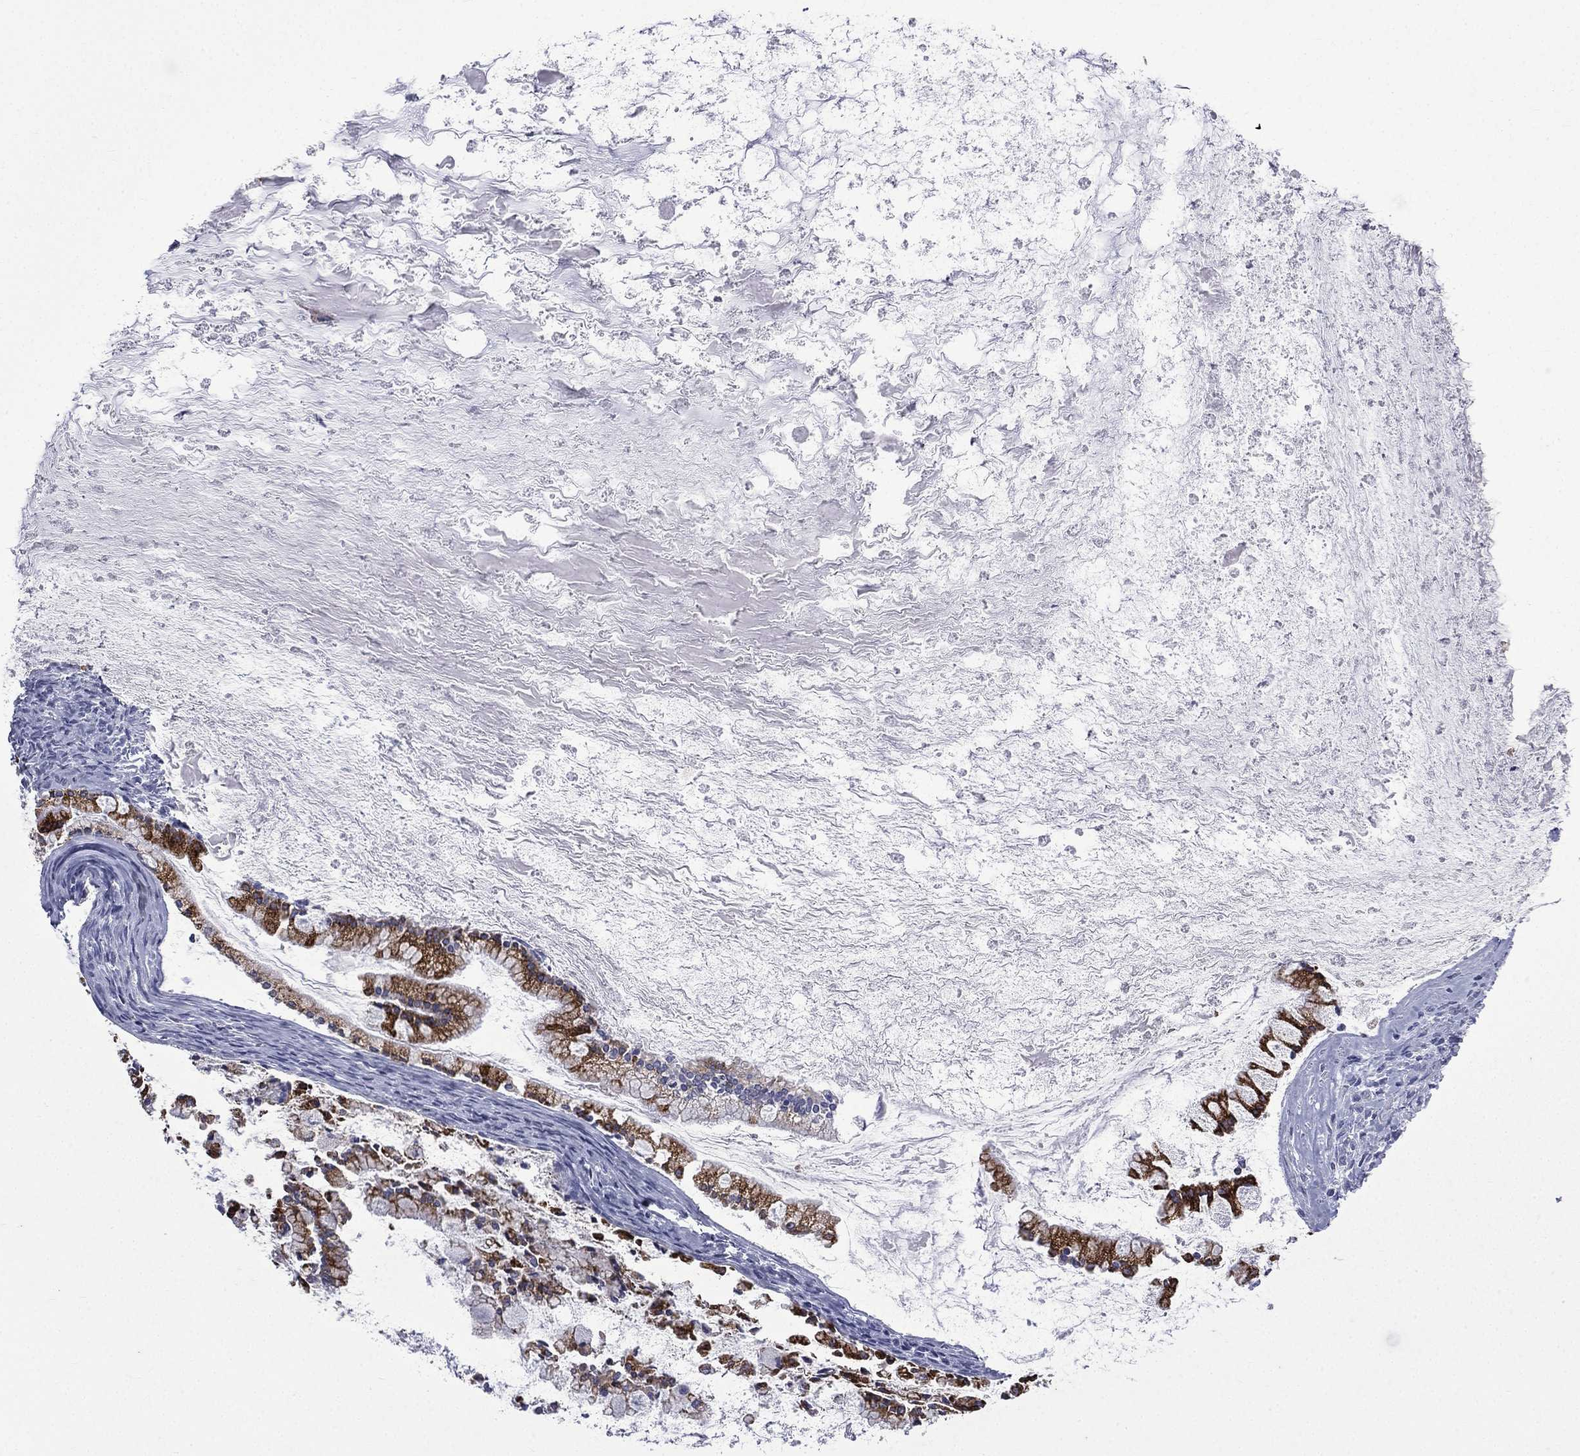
{"staining": {"intensity": "strong", "quantity": "25%-75%", "location": "cytoplasmic/membranous"}, "tissue": "ovarian cancer", "cell_type": "Tumor cells", "image_type": "cancer", "snomed": [{"axis": "morphology", "description": "Cystadenocarcinoma, mucinous, NOS"}, {"axis": "topography", "description": "Ovary"}], "caption": "Immunohistochemical staining of ovarian cancer shows strong cytoplasmic/membranous protein positivity in about 25%-75% of tumor cells.", "gene": "CES2", "patient": {"sex": "female", "age": 67}}